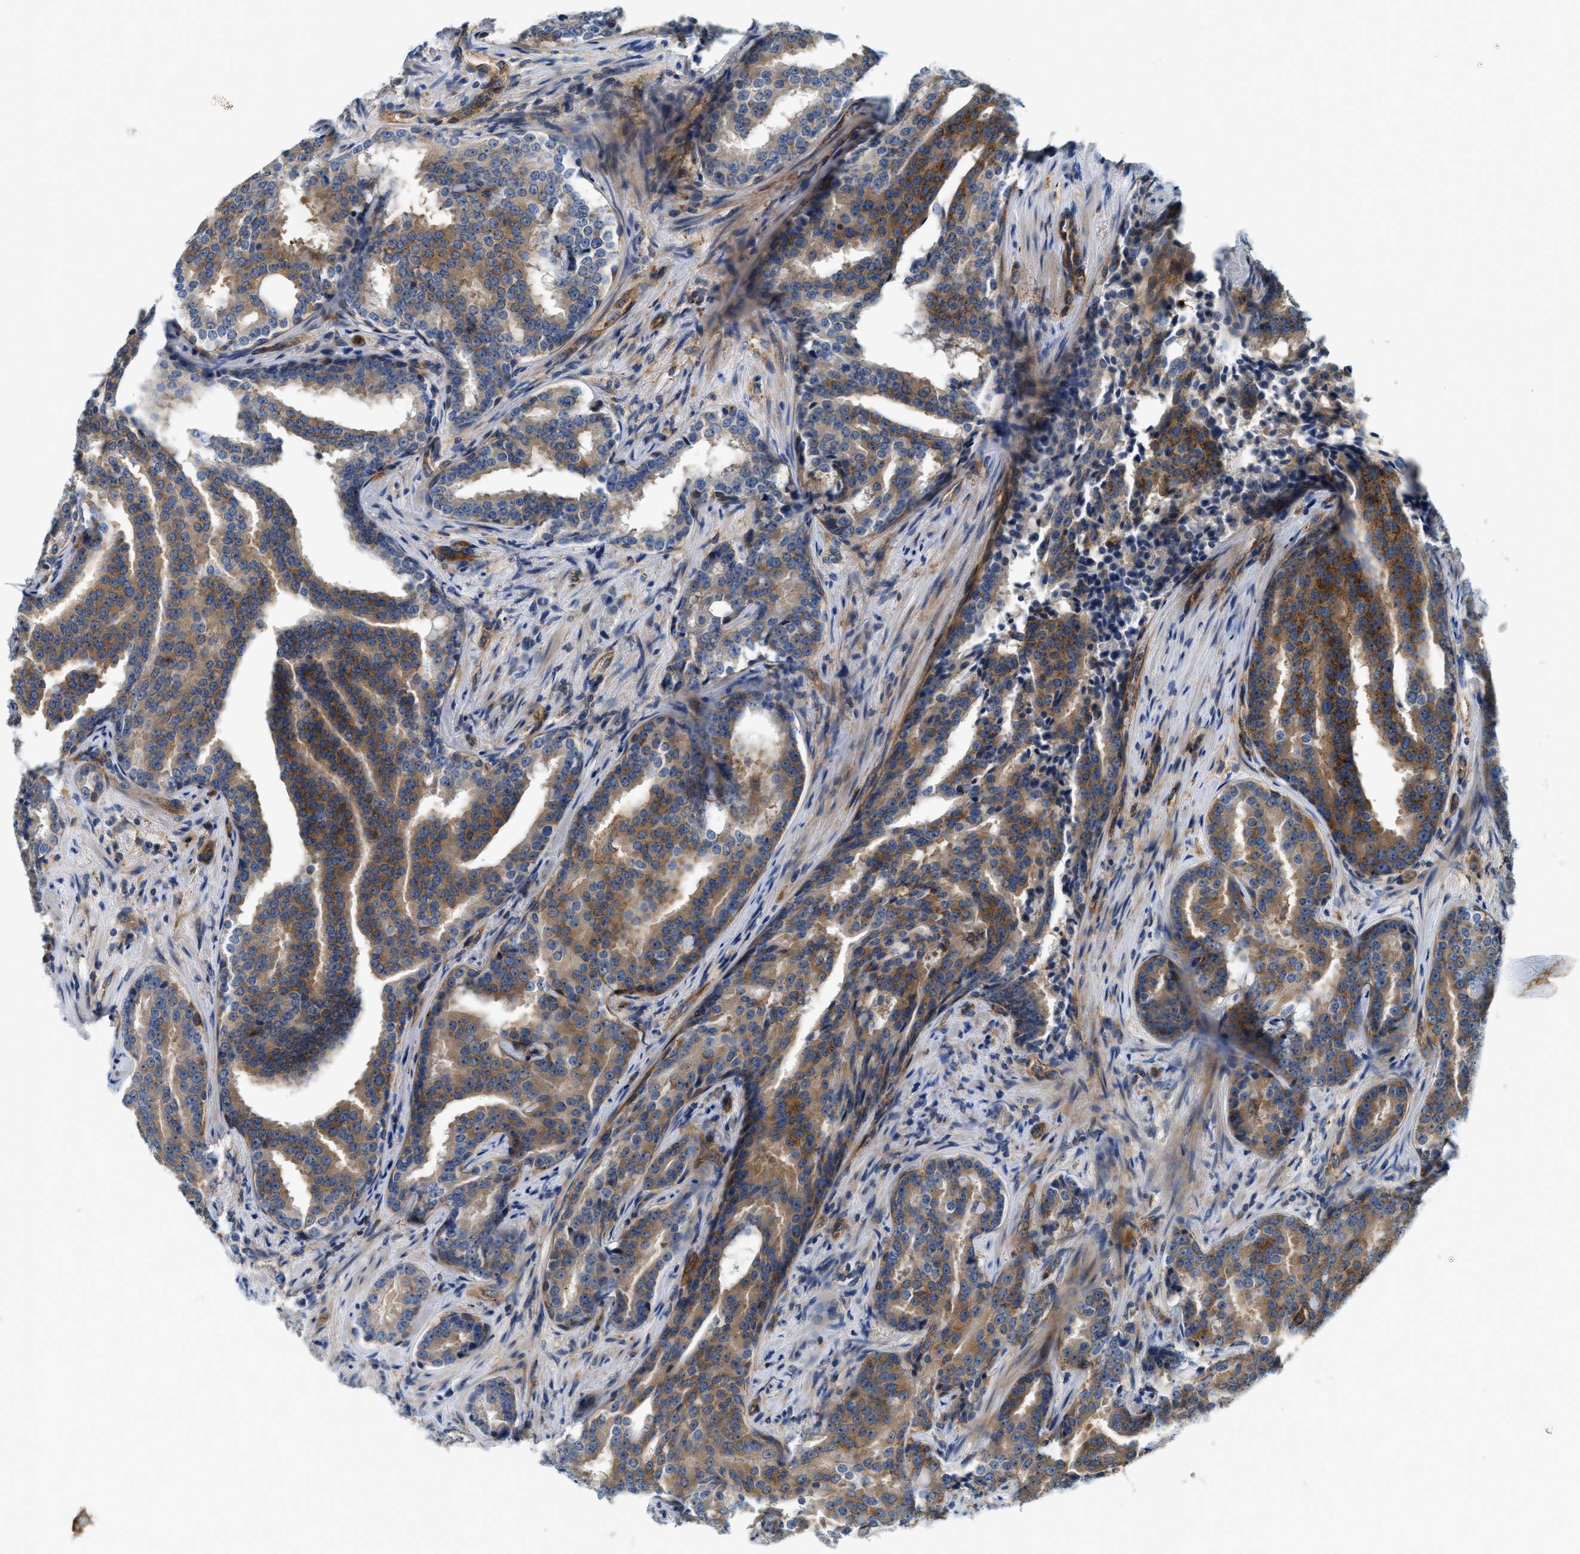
{"staining": {"intensity": "moderate", "quantity": "<25%", "location": "cytoplasmic/membranous"}, "tissue": "prostate cancer", "cell_type": "Tumor cells", "image_type": "cancer", "snomed": [{"axis": "morphology", "description": "Adenocarcinoma, High grade"}, {"axis": "topography", "description": "Prostate"}], "caption": "Immunohistochemistry of human prostate adenocarcinoma (high-grade) demonstrates low levels of moderate cytoplasmic/membranous staining in approximately <25% of tumor cells.", "gene": "NSUN7", "patient": {"sex": "male", "age": 71}}